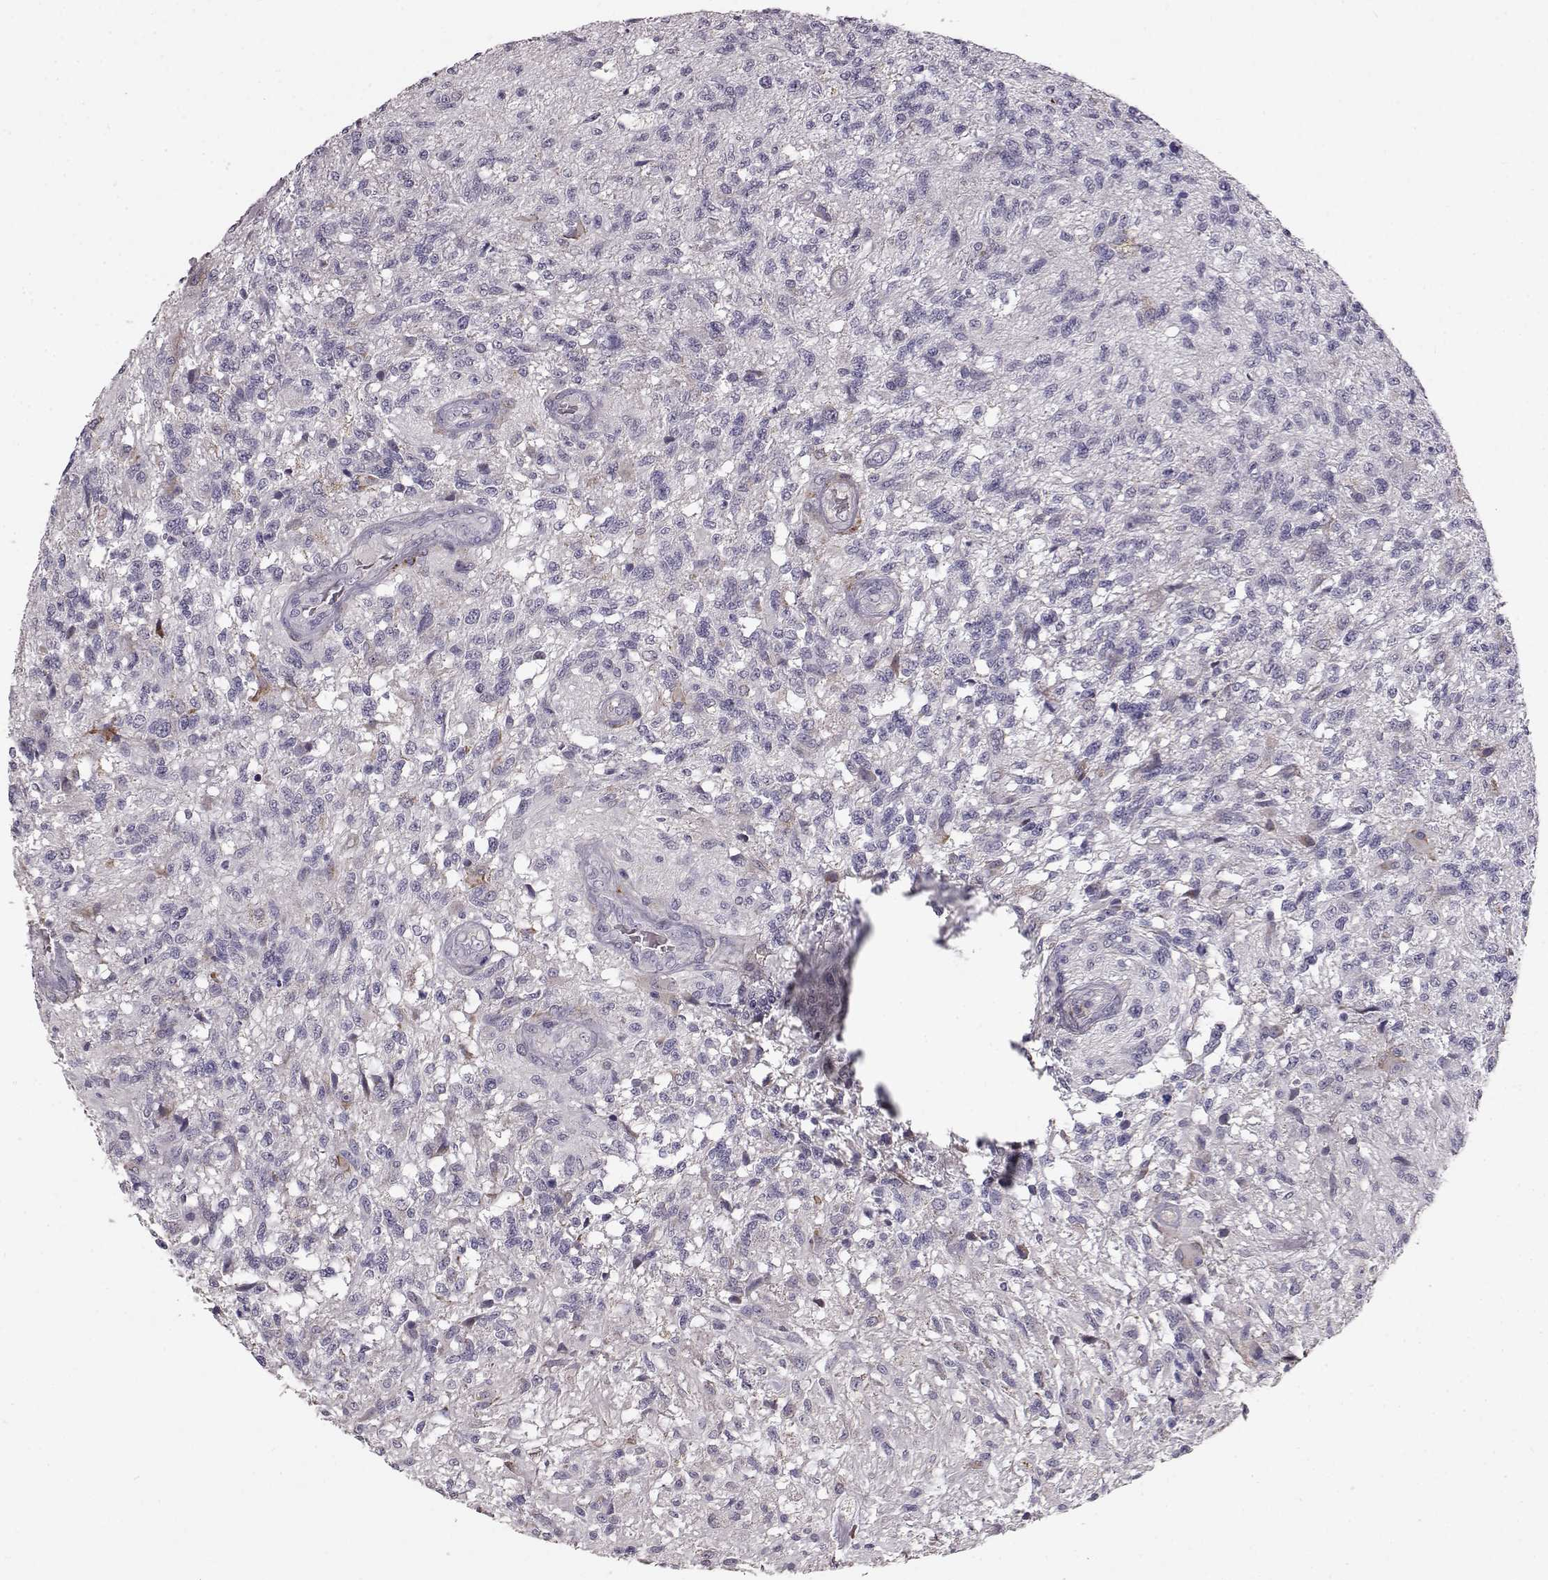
{"staining": {"intensity": "negative", "quantity": "none", "location": "none"}, "tissue": "glioma", "cell_type": "Tumor cells", "image_type": "cancer", "snomed": [{"axis": "morphology", "description": "Glioma, malignant, High grade"}, {"axis": "topography", "description": "Brain"}], "caption": "Immunohistochemistry (IHC) of high-grade glioma (malignant) reveals no staining in tumor cells.", "gene": "CCNF", "patient": {"sex": "male", "age": 56}}